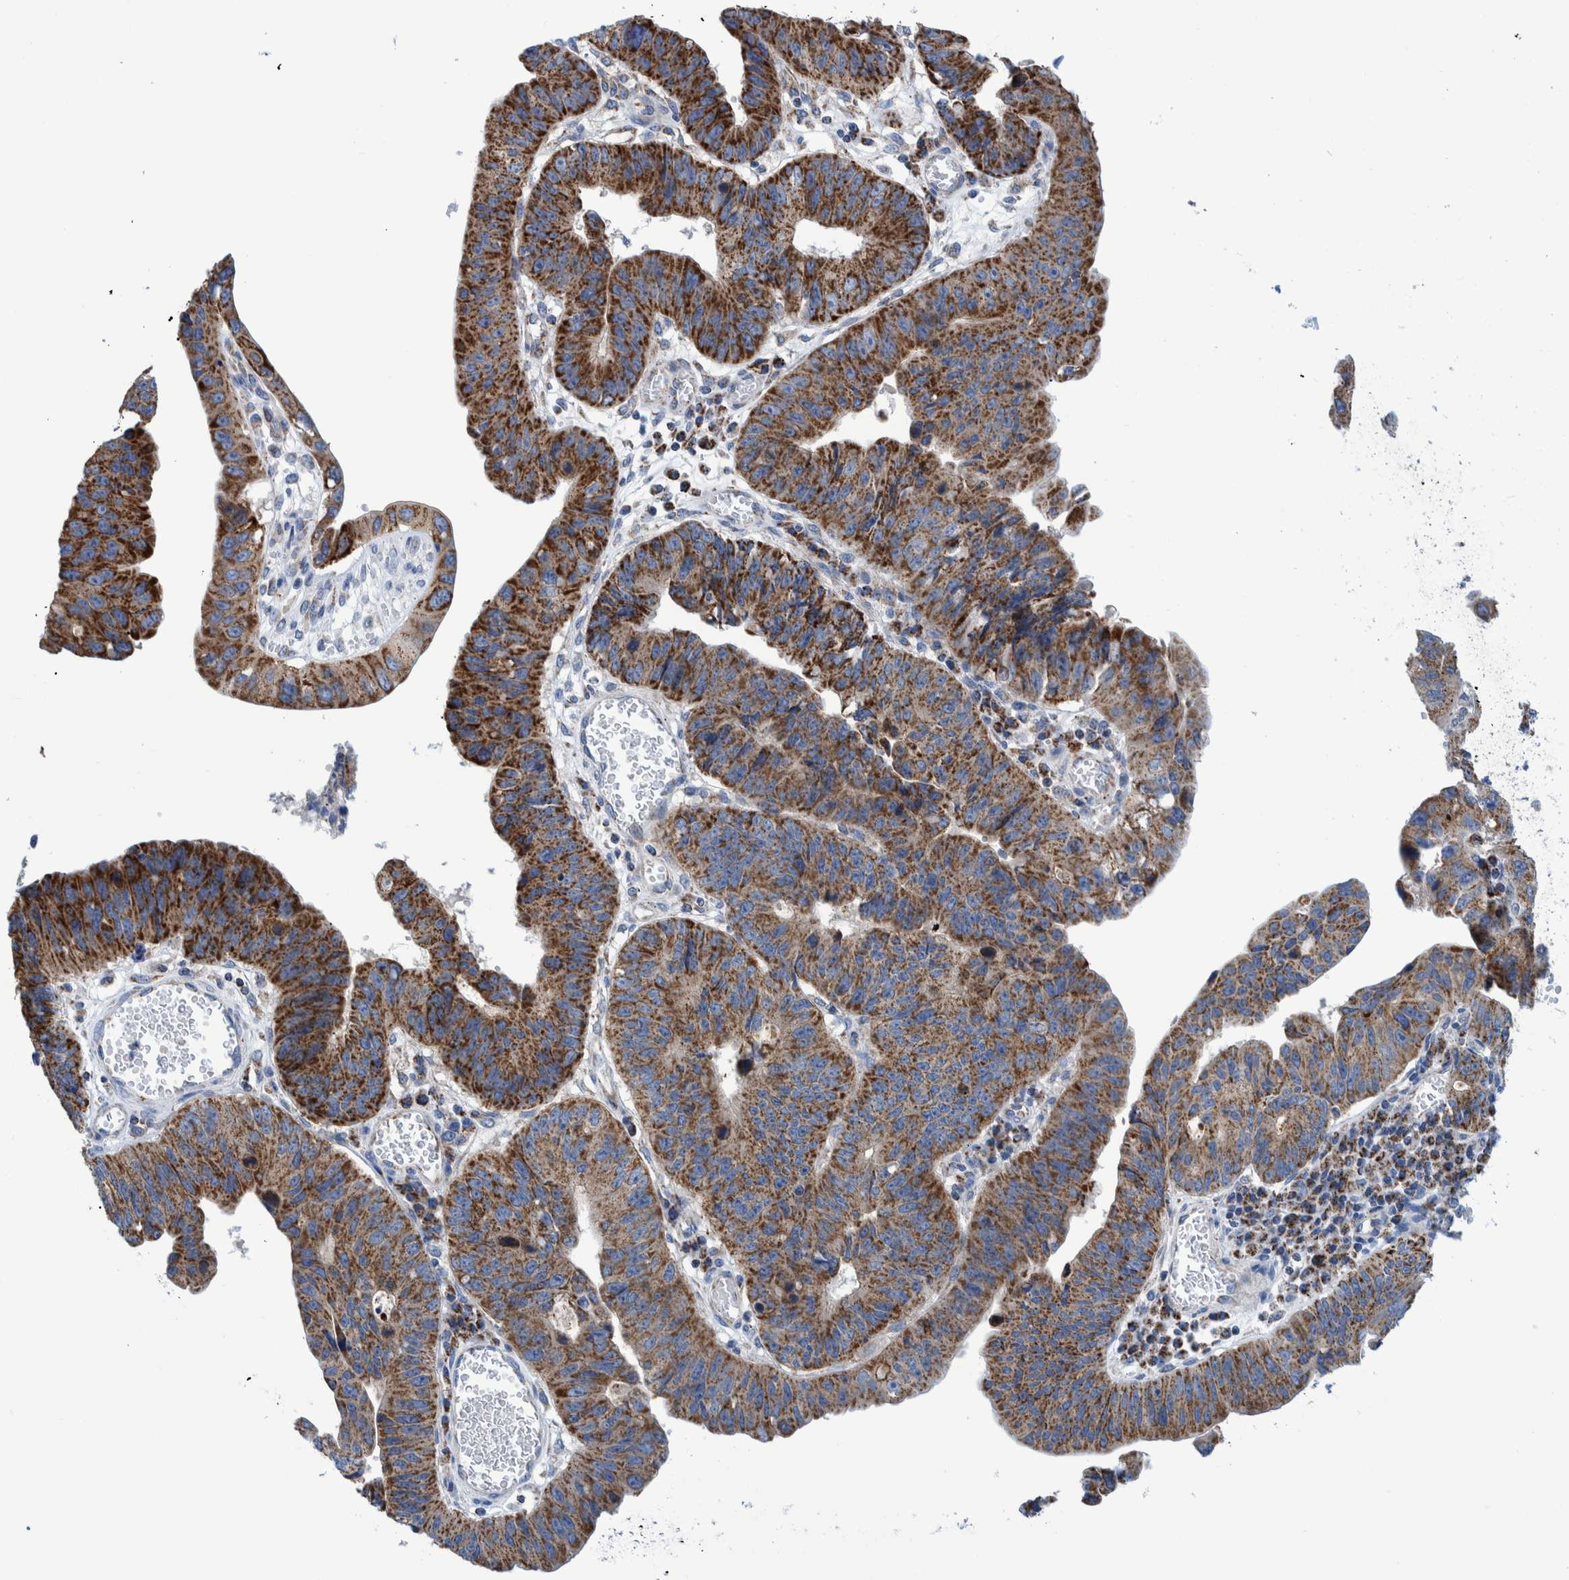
{"staining": {"intensity": "strong", "quantity": ">75%", "location": "cytoplasmic/membranous"}, "tissue": "stomach cancer", "cell_type": "Tumor cells", "image_type": "cancer", "snomed": [{"axis": "morphology", "description": "Adenocarcinoma, NOS"}, {"axis": "topography", "description": "Stomach"}], "caption": "Adenocarcinoma (stomach) tissue demonstrates strong cytoplasmic/membranous staining in approximately >75% of tumor cells, visualized by immunohistochemistry.", "gene": "BZW2", "patient": {"sex": "male", "age": 59}}